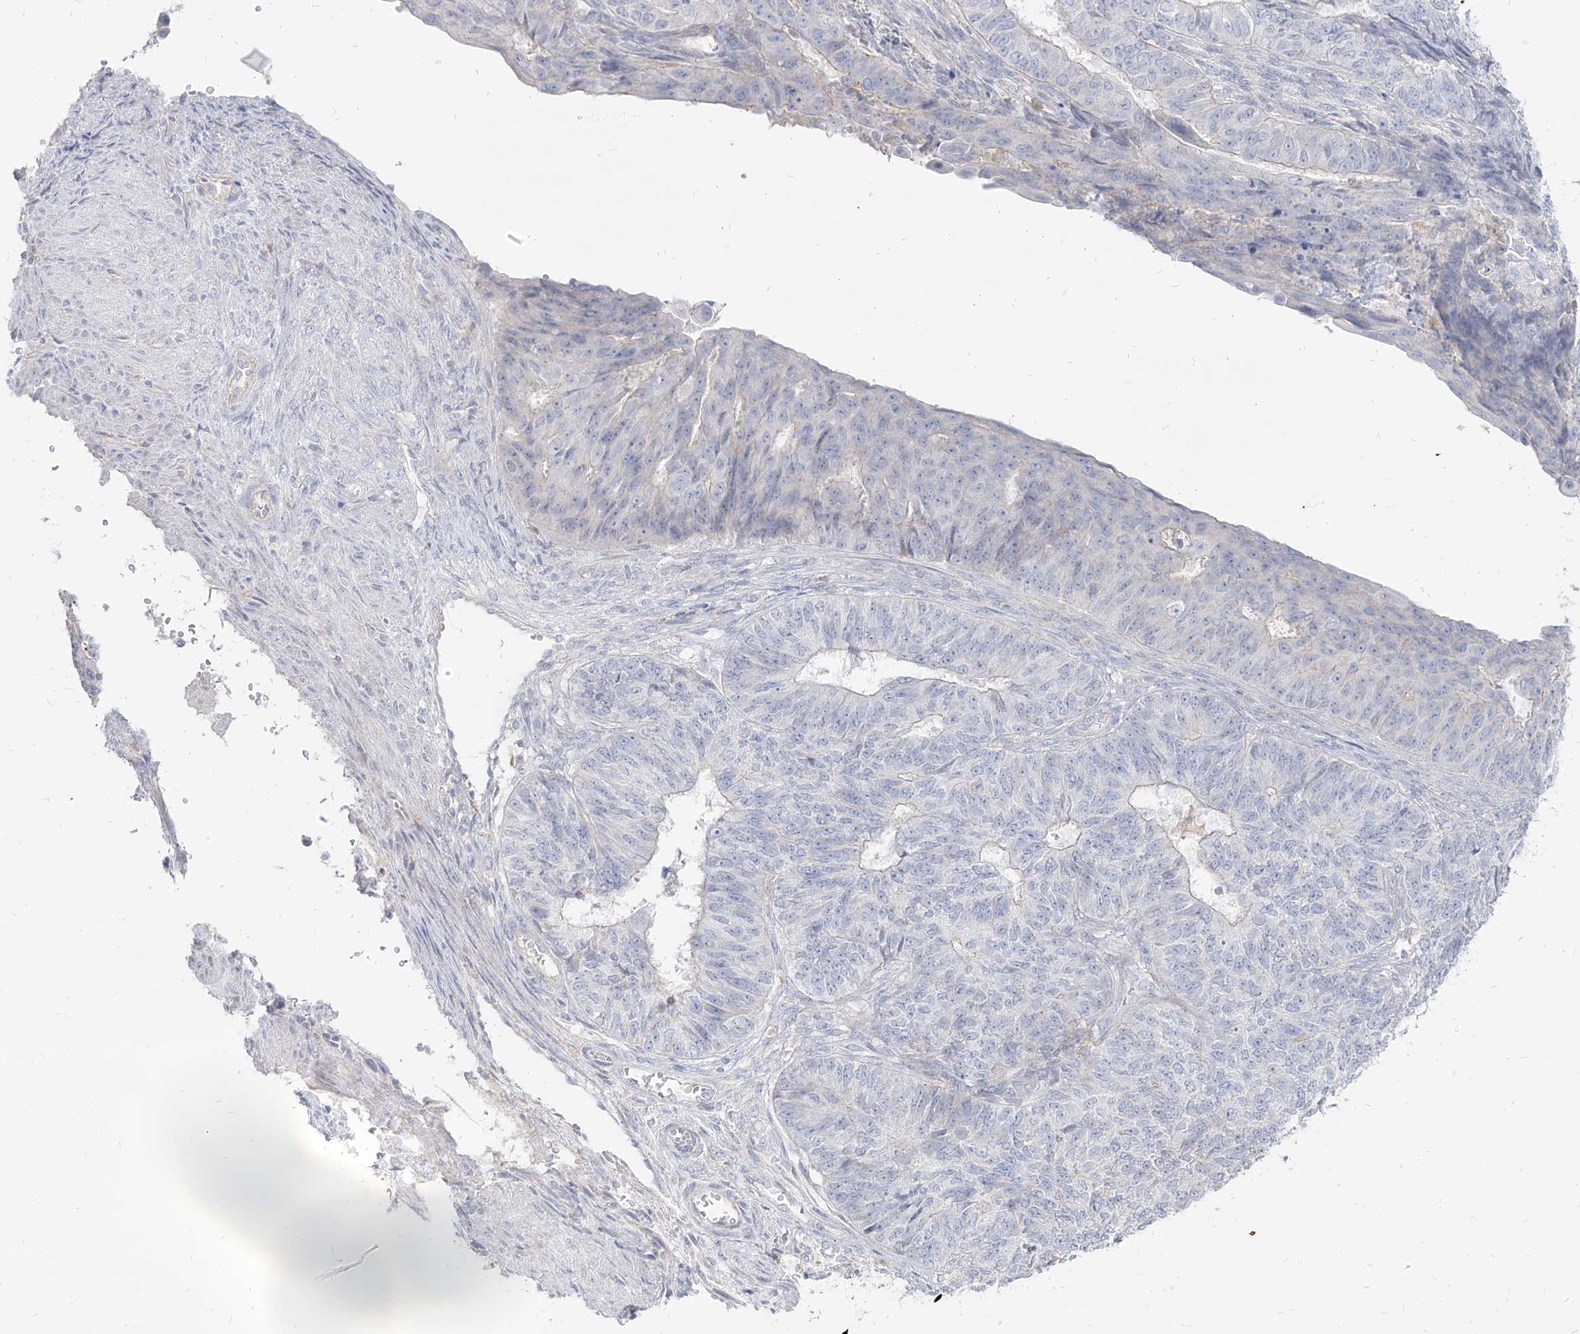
{"staining": {"intensity": "negative", "quantity": "none", "location": "none"}, "tissue": "endometrial cancer", "cell_type": "Tumor cells", "image_type": "cancer", "snomed": [{"axis": "morphology", "description": "Adenocarcinoma, NOS"}, {"axis": "topography", "description": "Endometrium"}], "caption": "Endometrial adenocarcinoma was stained to show a protein in brown. There is no significant positivity in tumor cells.", "gene": "RBFOX3", "patient": {"sex": "female", "age": 32}}